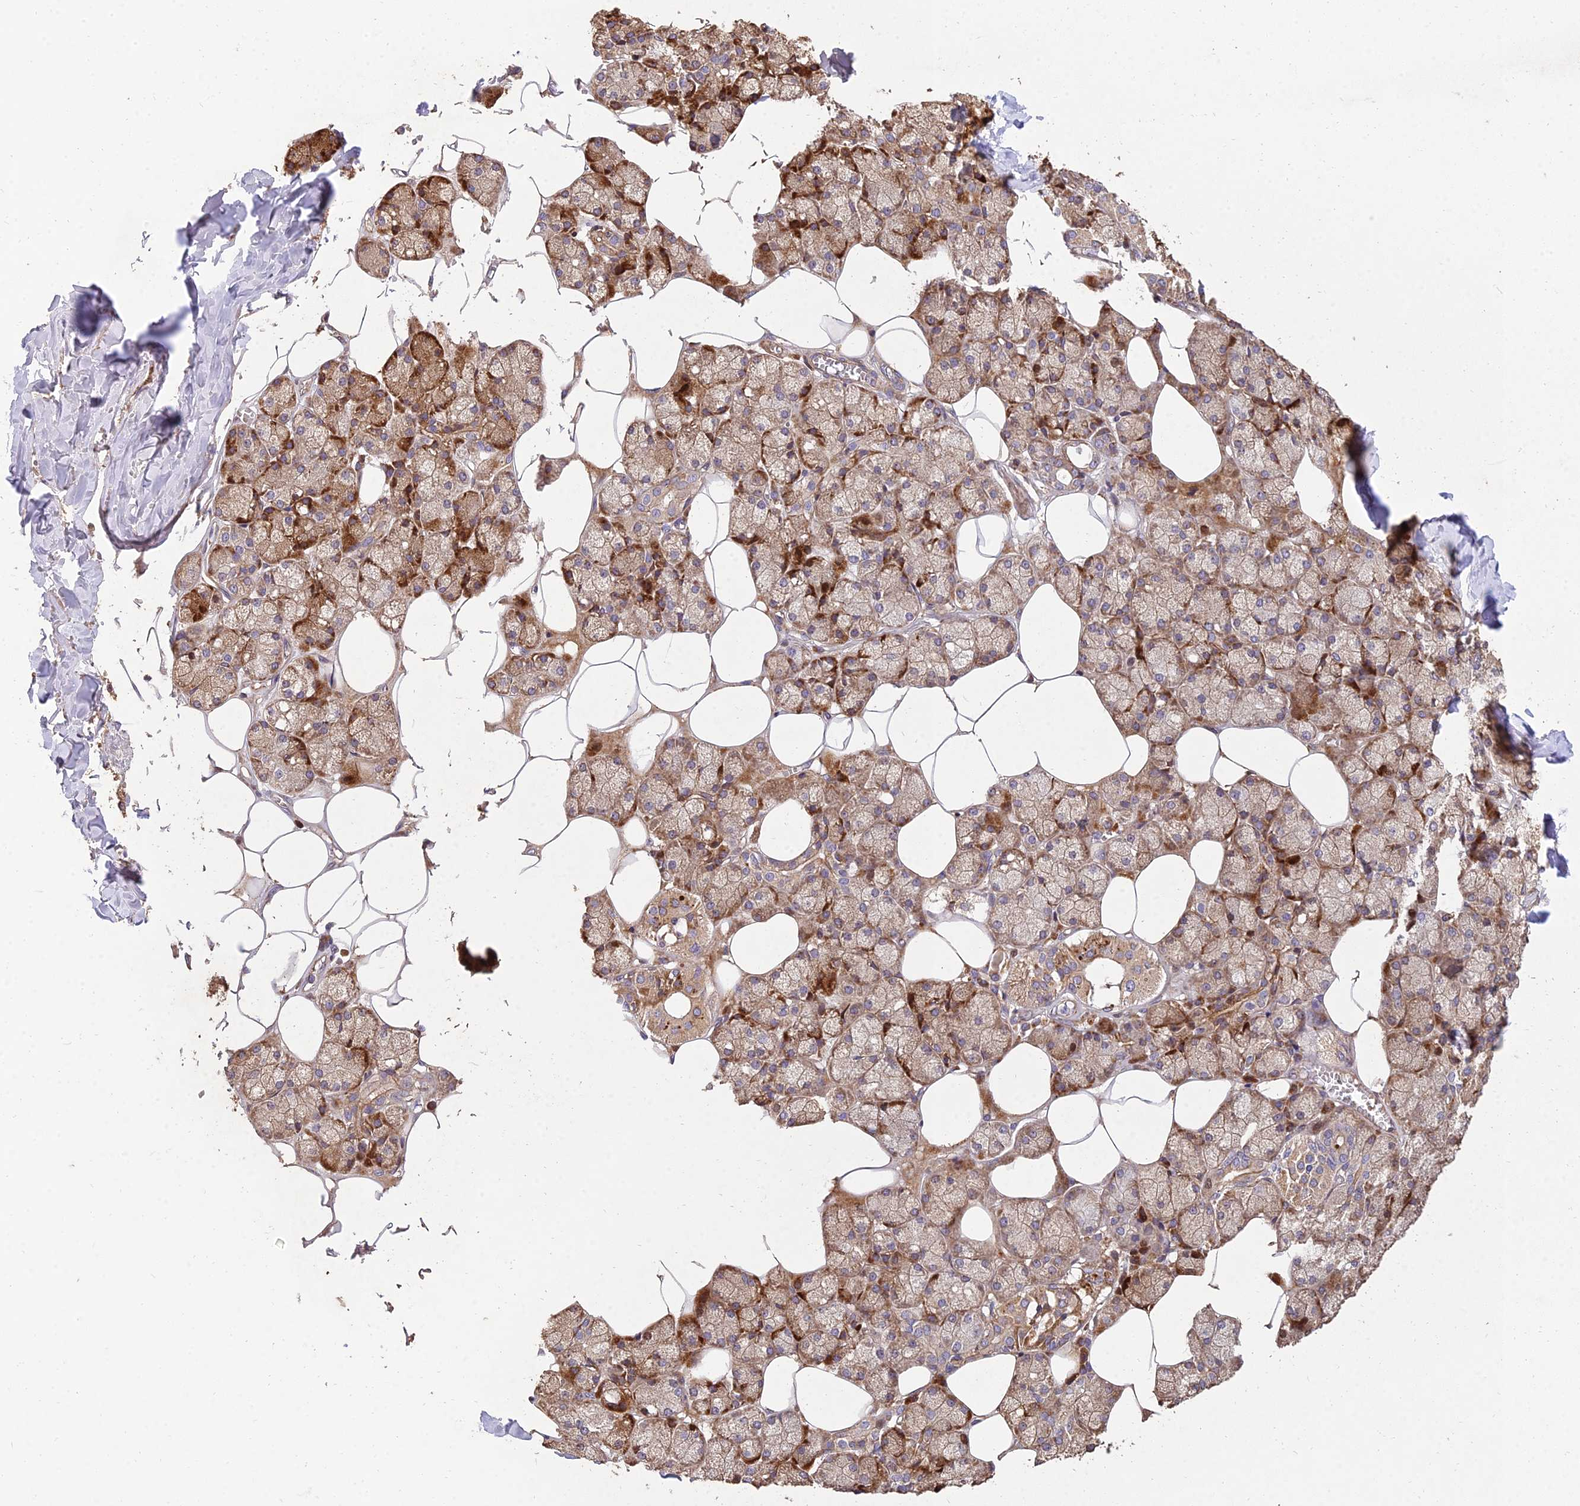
{"staining": {"intensity": "strong", "quantity": "25%-75%", "location": "cytoplasmic/membranous,nuclear"}, "tissue": "salivary gland", "cell_type": "Glandular cells", "image_type": "normal", "snomed": [{"axis": "morphology", "description": "Normal tissue, NOS"}, {"axis": "topography", "description": "Salivary gland"}], "caption": "Immunohistochemistry image of unremarkable human salivary gland stained for a protein (brown), which exhibits high levels of strong cytoplasmic/membranous,nuclear expression in approximately 25%-75% of glandular cells.", "gene": "ARL8A", "patient": {"sex": "male", "age": 62}}